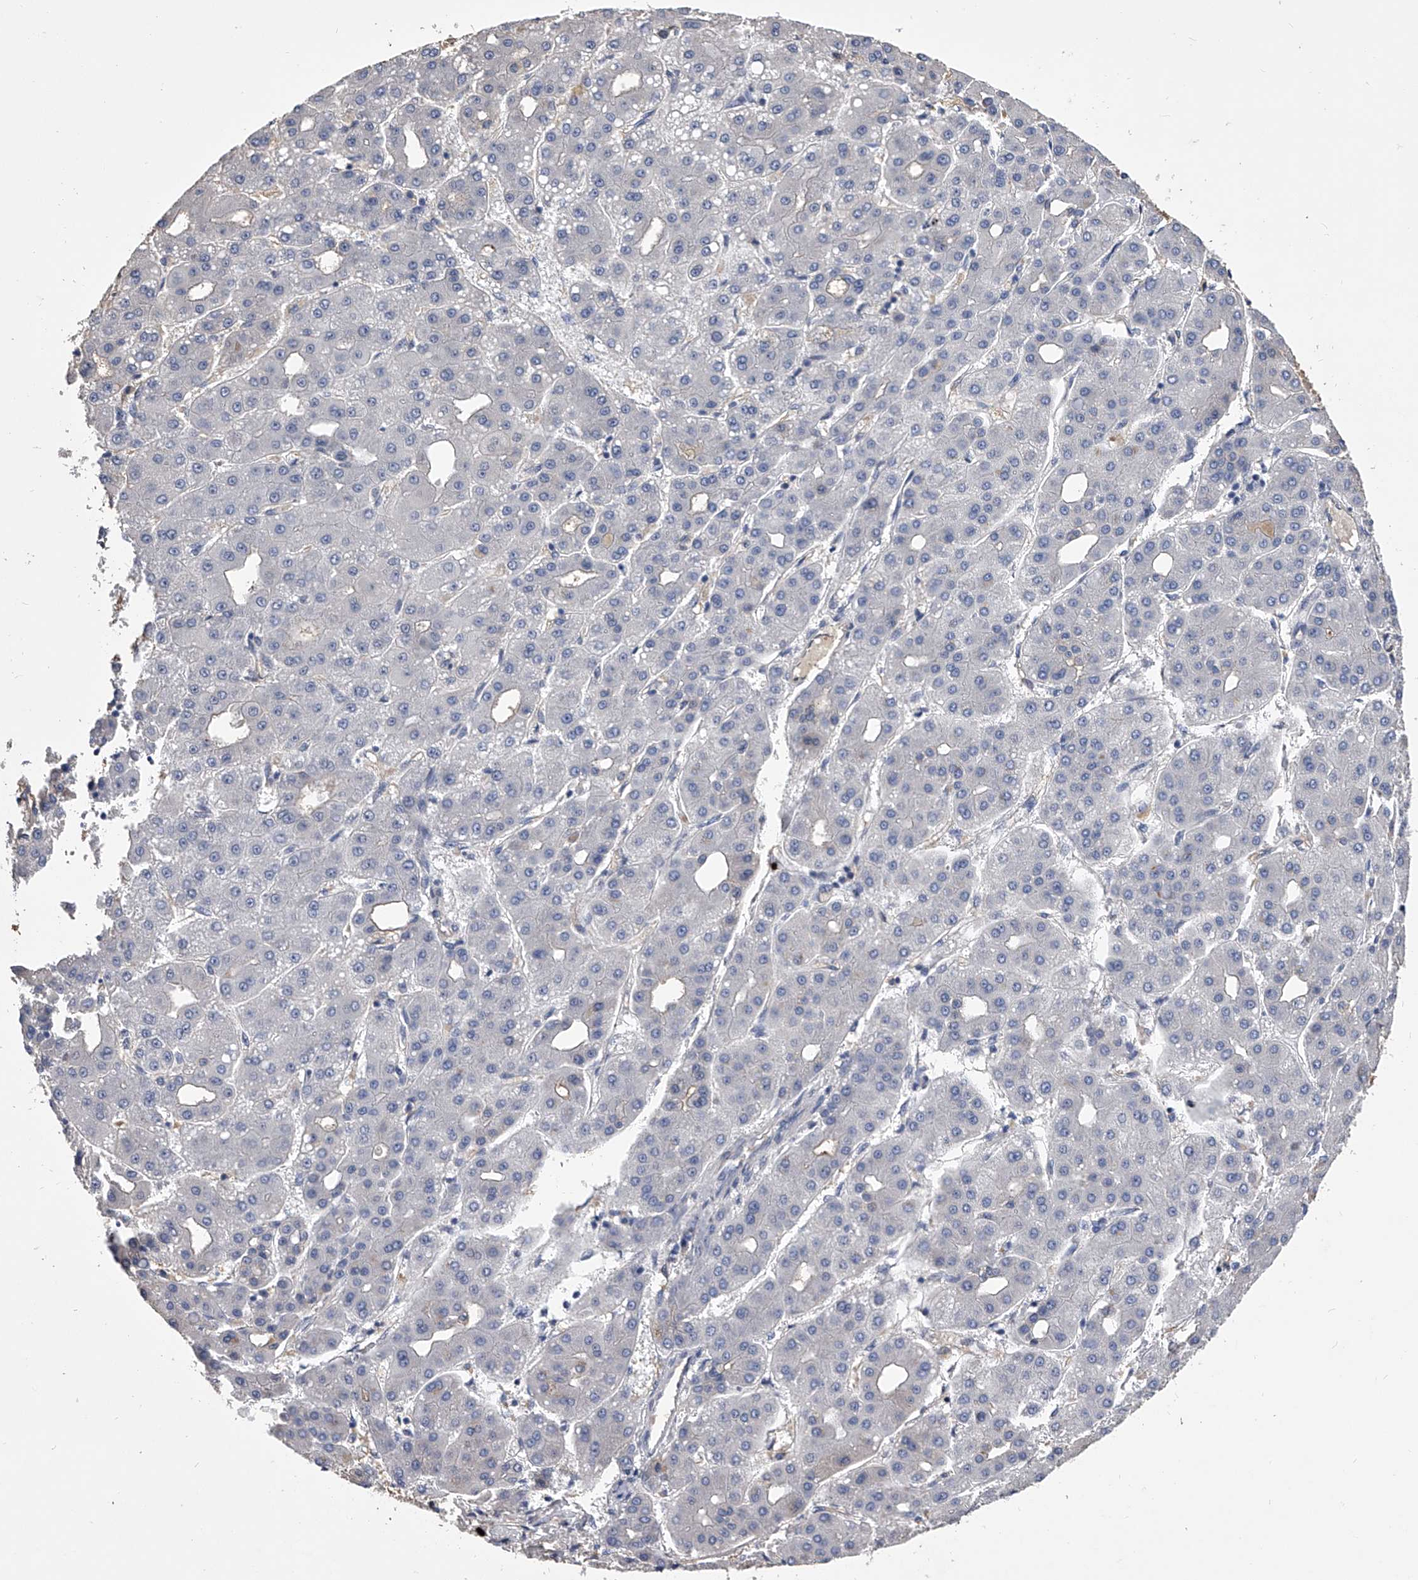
{"staining": {"intensity": "negative", "quantity": "none", "location": "none"}, "tissue": "liver cancer", "cell_type": "Tumor cells", "image_type": "cancer", "snomed": [{"axis": "morphology", "description": "Carcinoma, Hepatocellular, NOS"}, {"axis": "topography", "description": "Liver"}], "caption": "Tumor cells are negative for brown protein staining in hepatocellular carcinoma (liver).", "gene": "MDN1", "patient": {"sex": "male", "age": 65}}